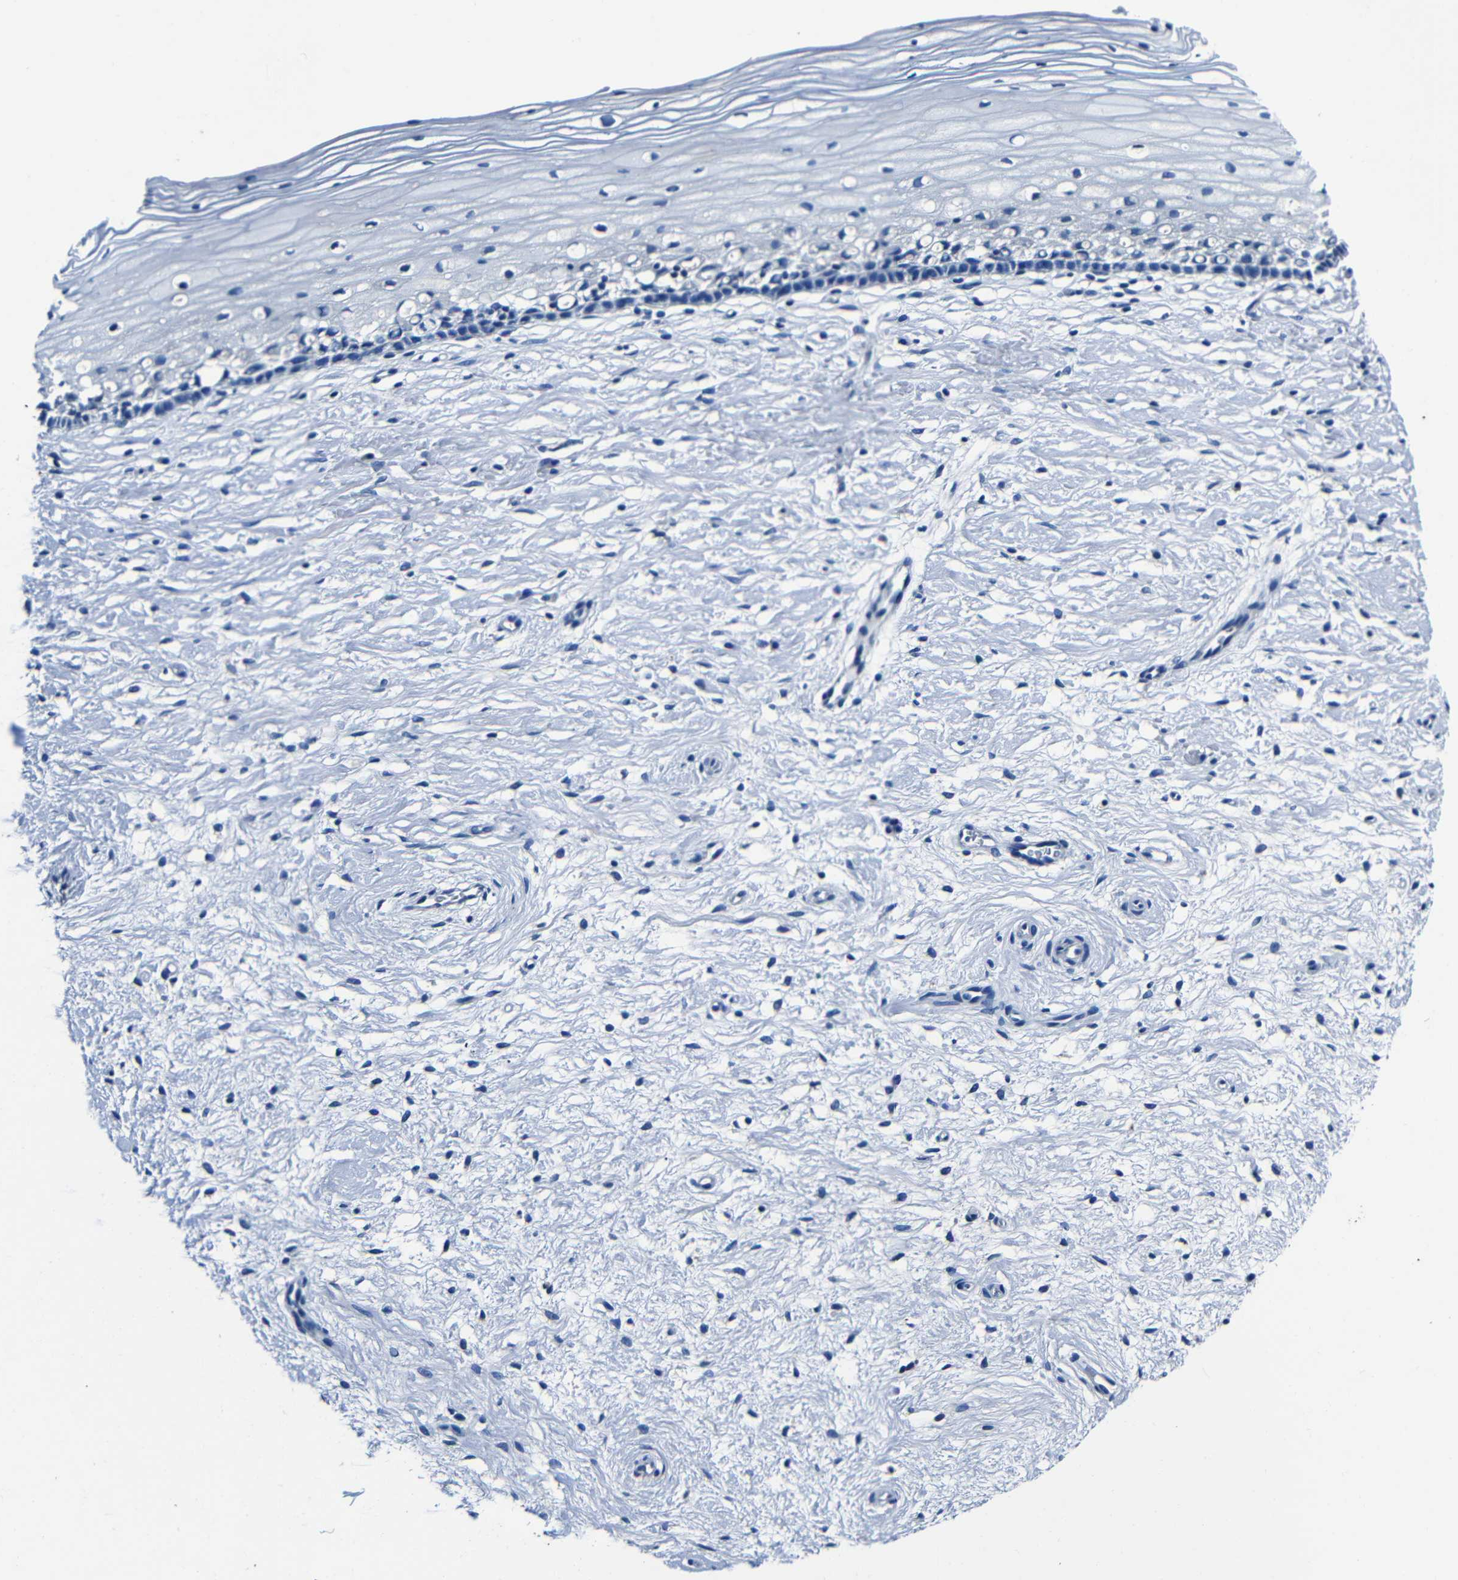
{"staining": {"intensity": "negative", "quantity": "none", "location": "none"}, "tissue": "cervix", "cell_type": "Squamous epithelial cells", "image_type": "normal", "snomed": [{"axis": "morphology", "description": "Normal tissue, NOS"}, {"axis": "topography", "description": "Cervix"}], "caption": "This is an IHC micrograph of unremarkable human cervix. There is no staining in squamous epithelial cells.", "gene": "NCMAP", "patient": {"sex": "female", "age": 39}}